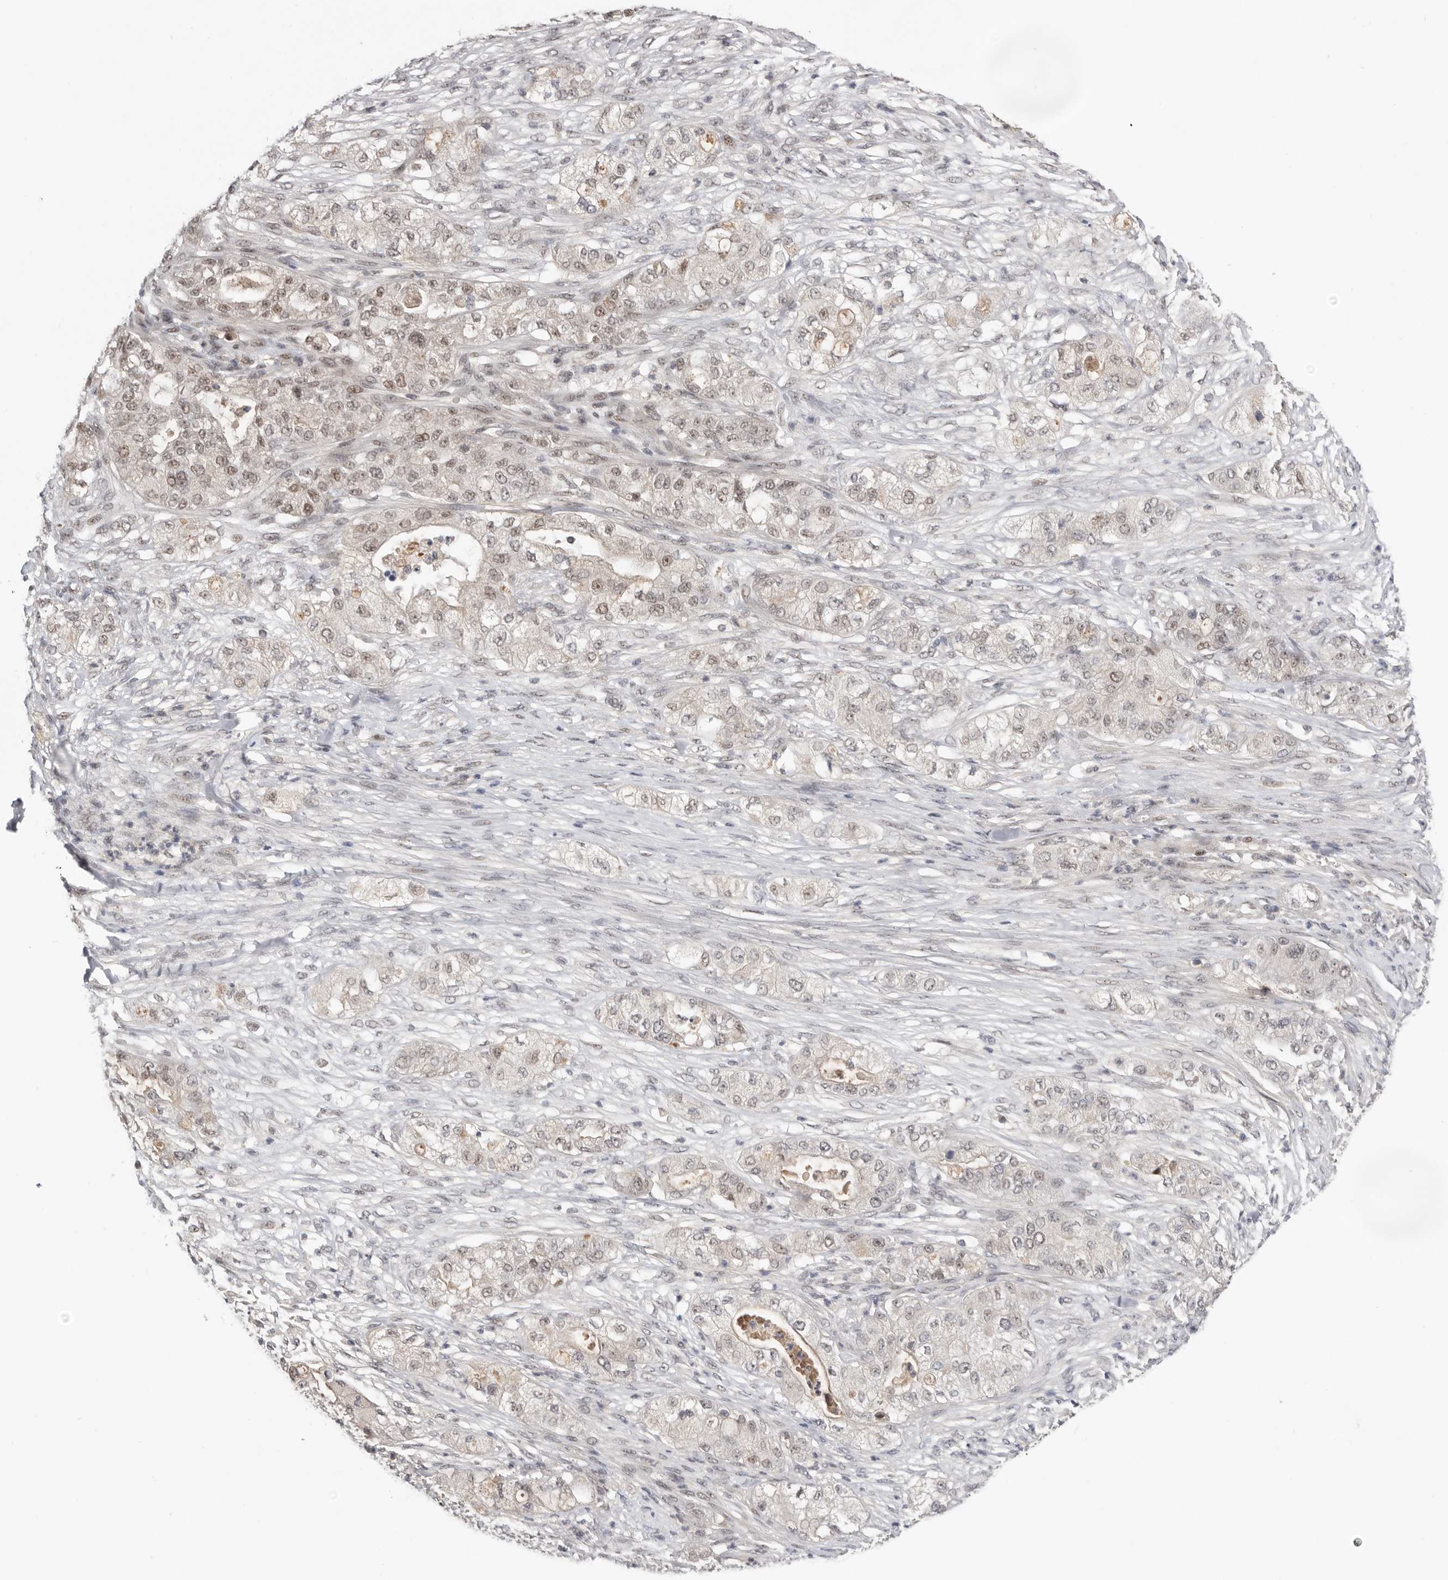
{"staining": {"intensity": "weak", "quantity": "25%-75%", "location": "nuclear"}, "tissue": "pancreatic cancer", "cell_type": "Tumor cells", "image_type": "cancer", "snomed": [{"axis": "morphology", "description": "Adenocarcinoma, NOS"}, {"axis": "topography", "description": "Pancreas"}], "caption": "Protein staining by immunohistochemistry shows weak nuclear expression in approximately 25%-75% of tumor cells in adenocarcinoma (pancreatic). The staining was performed using DAB (3,3'-diaminobenzidine), with brown indicating positive protein expression. Nuclei are stained blue with hematoxylin.", "gene": "BRCA2", "patient": {"sex": "female", "age": 78}}